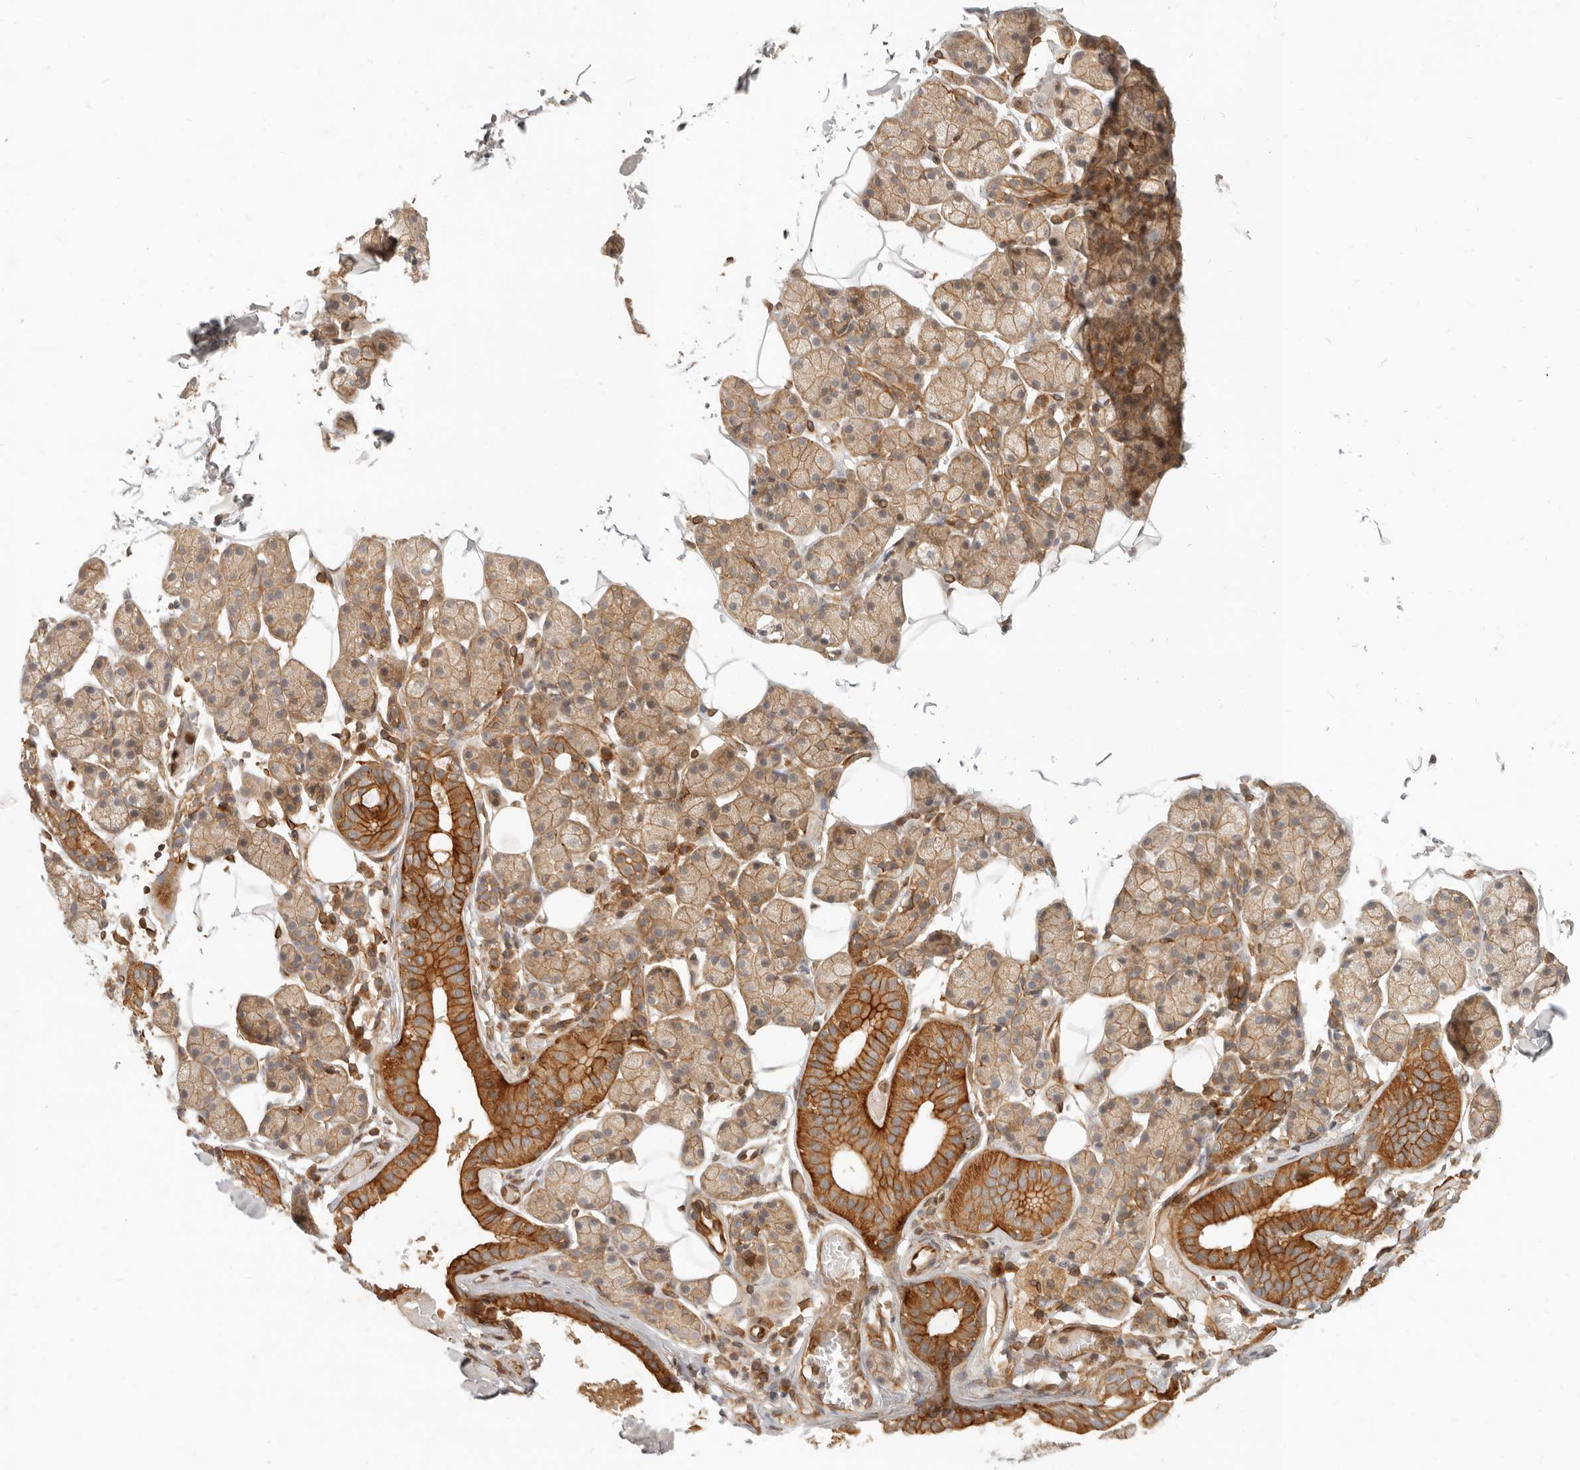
{"staining": {"intensity": "moderate", "quantity": "25%-75%", "location": "cytoplasmic/membranous"}, "tissue": "salivary gland", "cell_type": "Glandular cells", "image_type": "normal", "snomed": [{"axis": "morphology", "description": "Normal tissue, NOS"}, {"axis": "topography", "description": "Salivary gland"}], "caption": "Immunohistochemical staining of unremarkable salivary gland displays moderate cytoplasmic/membranous protein expression in about 25%-75% of glandular cells. (brown staining indicates protein expression, while blue staining denotes nuclei).", "gene": "UFSP1", "patient": {"sex": "female", "age": 33}}